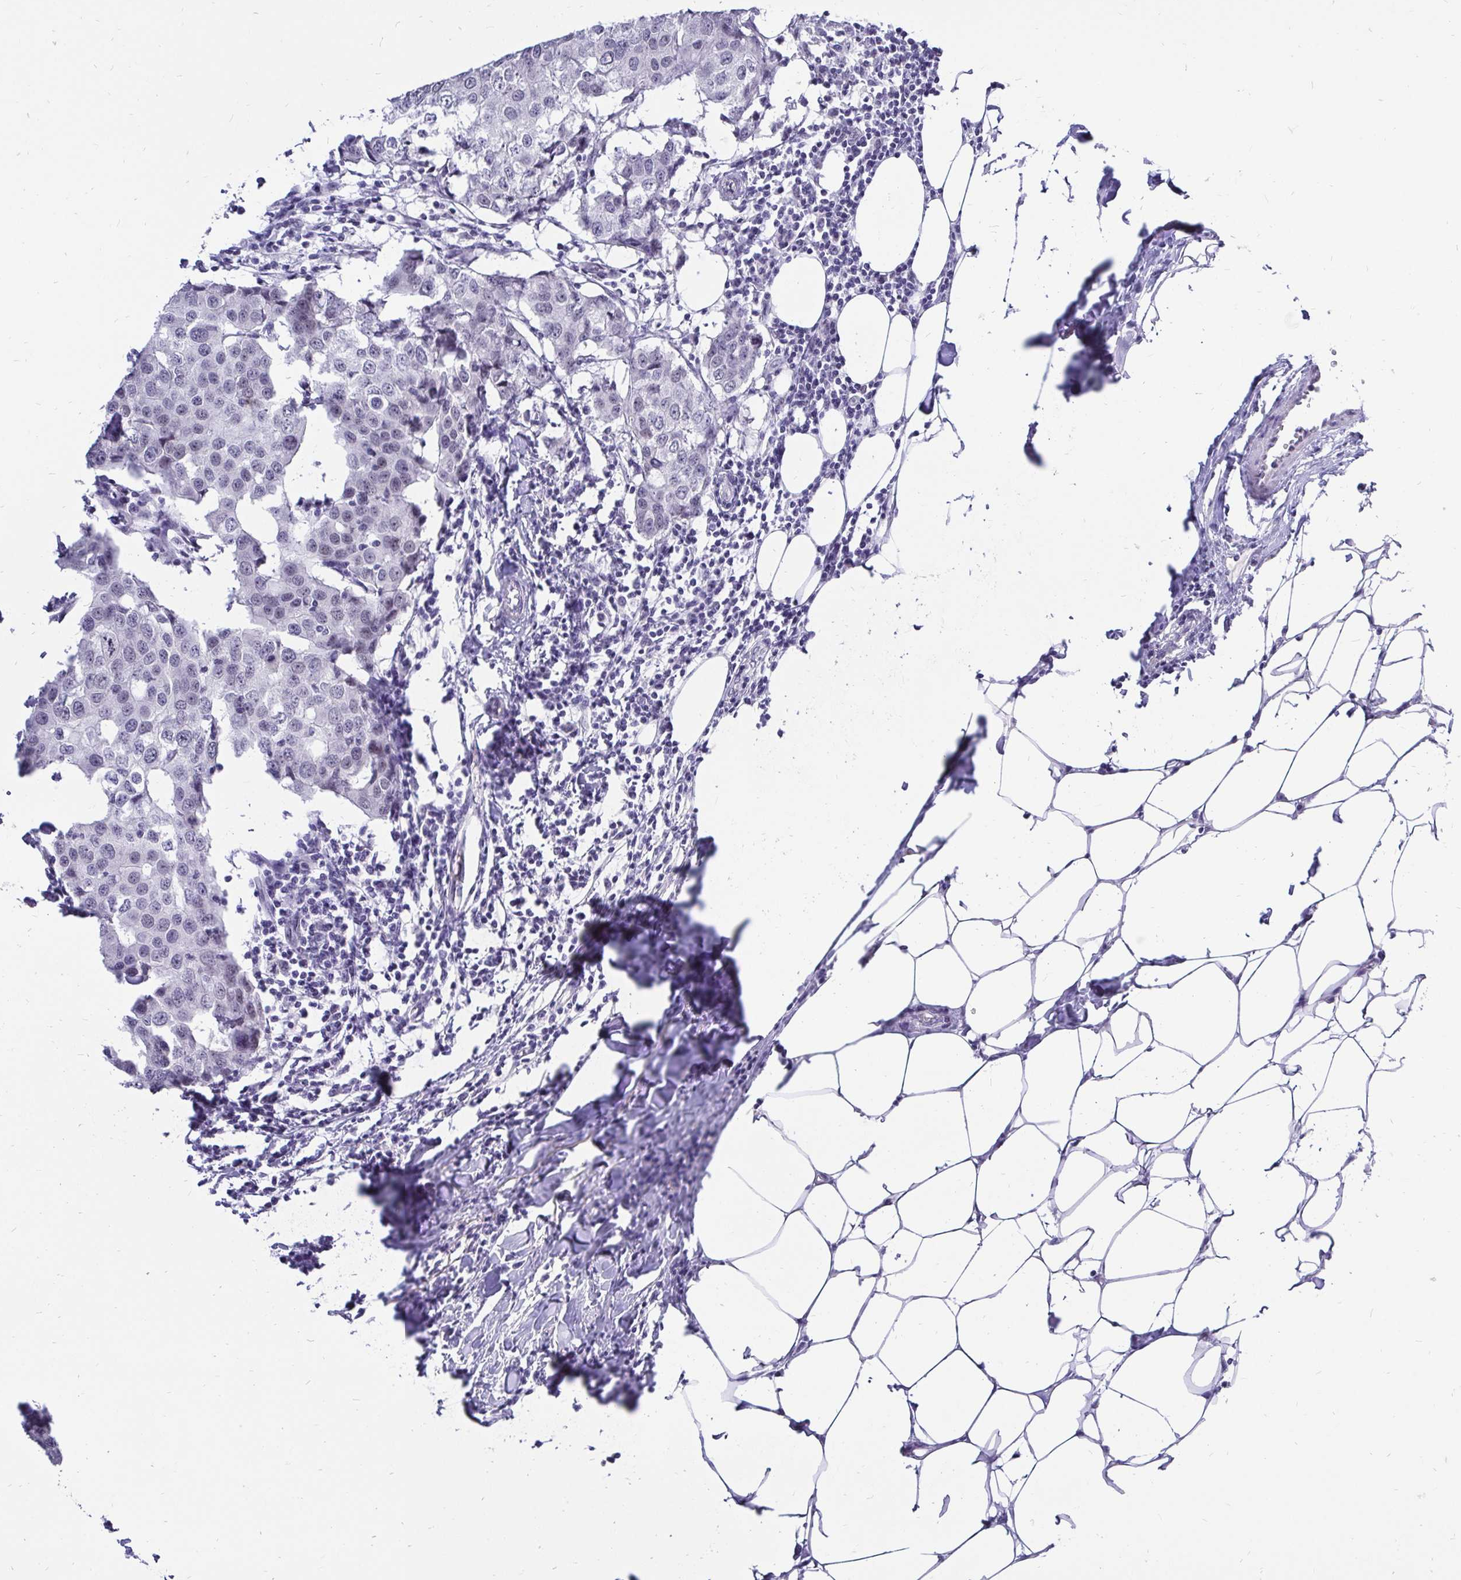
{"staining": {"intensity": "negative", "quantity": "none", "location": "none"}, "tissue": "breast cancer", "cell_type": "Tumor cells", "image_type": "cancer", "snomed": [{"axis": "morphology", "description": "Duct carcinoma"}, {"axis": "topography", "description": "Breast"}], "caption": "Immunohistochemistry (IHC) image of neoplastic tissue: human breast cancer (infiltrating ductal carcinoma) stained with DAB (3,3'-diaminobenzidine) shows no significant protein expression in tumor cells.", "gene": "ZNF860", "patient": {"sex": "female", "age": 27}}